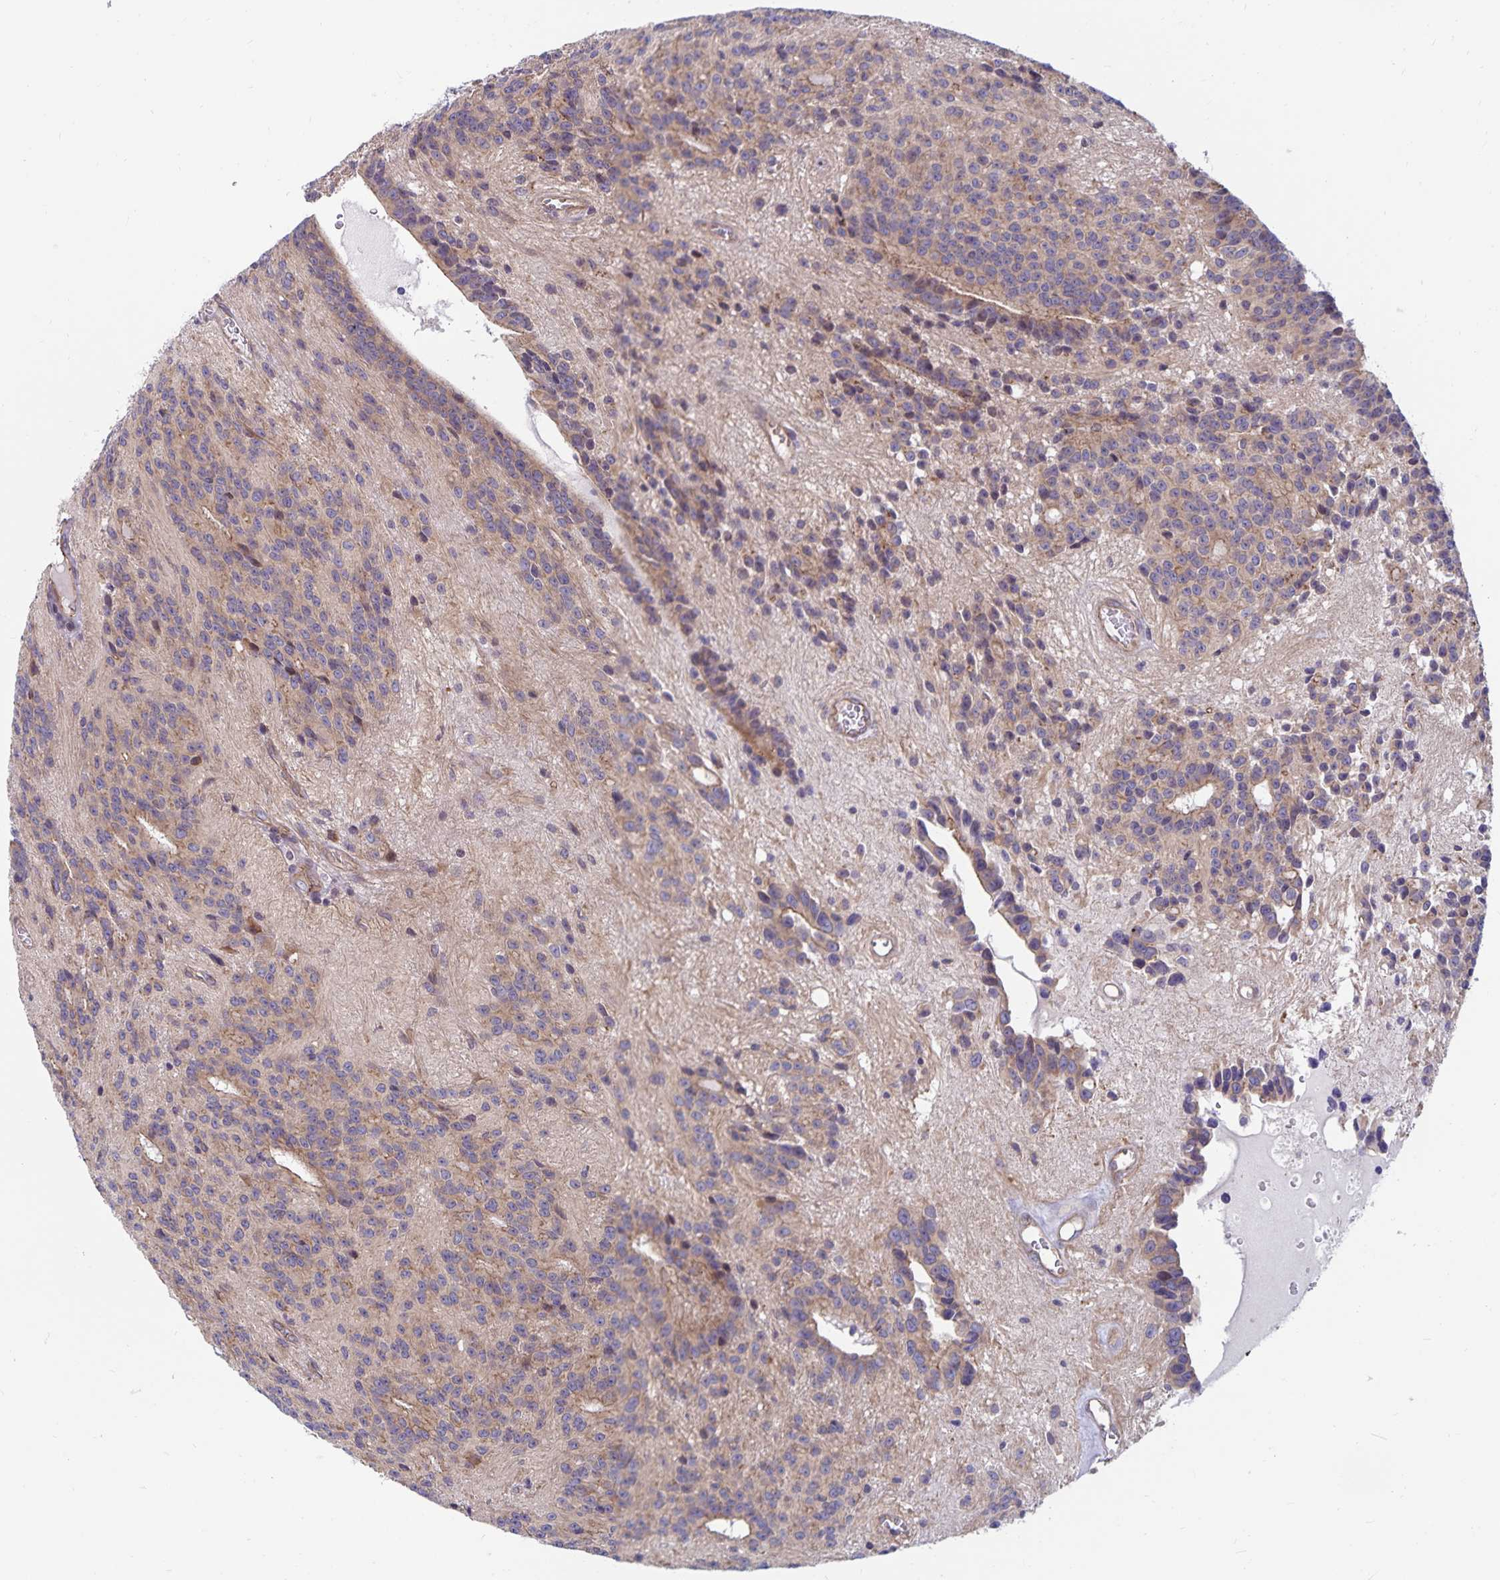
{"staining": {"intensity": "moderate", "quantity": "25%-75%", "location": "cytoplasmic/membranous"}, "tissue": "glioma", "cell_type": "Tumor cells", "image_type": "cancer", "snomed": [{"axis": "morphology", "description": "Glioma, malignant, Low grade"}, {"axis": "topography", "description": "Brain"}], "caption": "Immunohistochemical staining of glioma displays medium levels of moderate cytoplasmic/membranous expression in approximately 25%-75% of tumor cells.", "gene": "SEC62", "patient": {"sex": "male", "age": 31}}